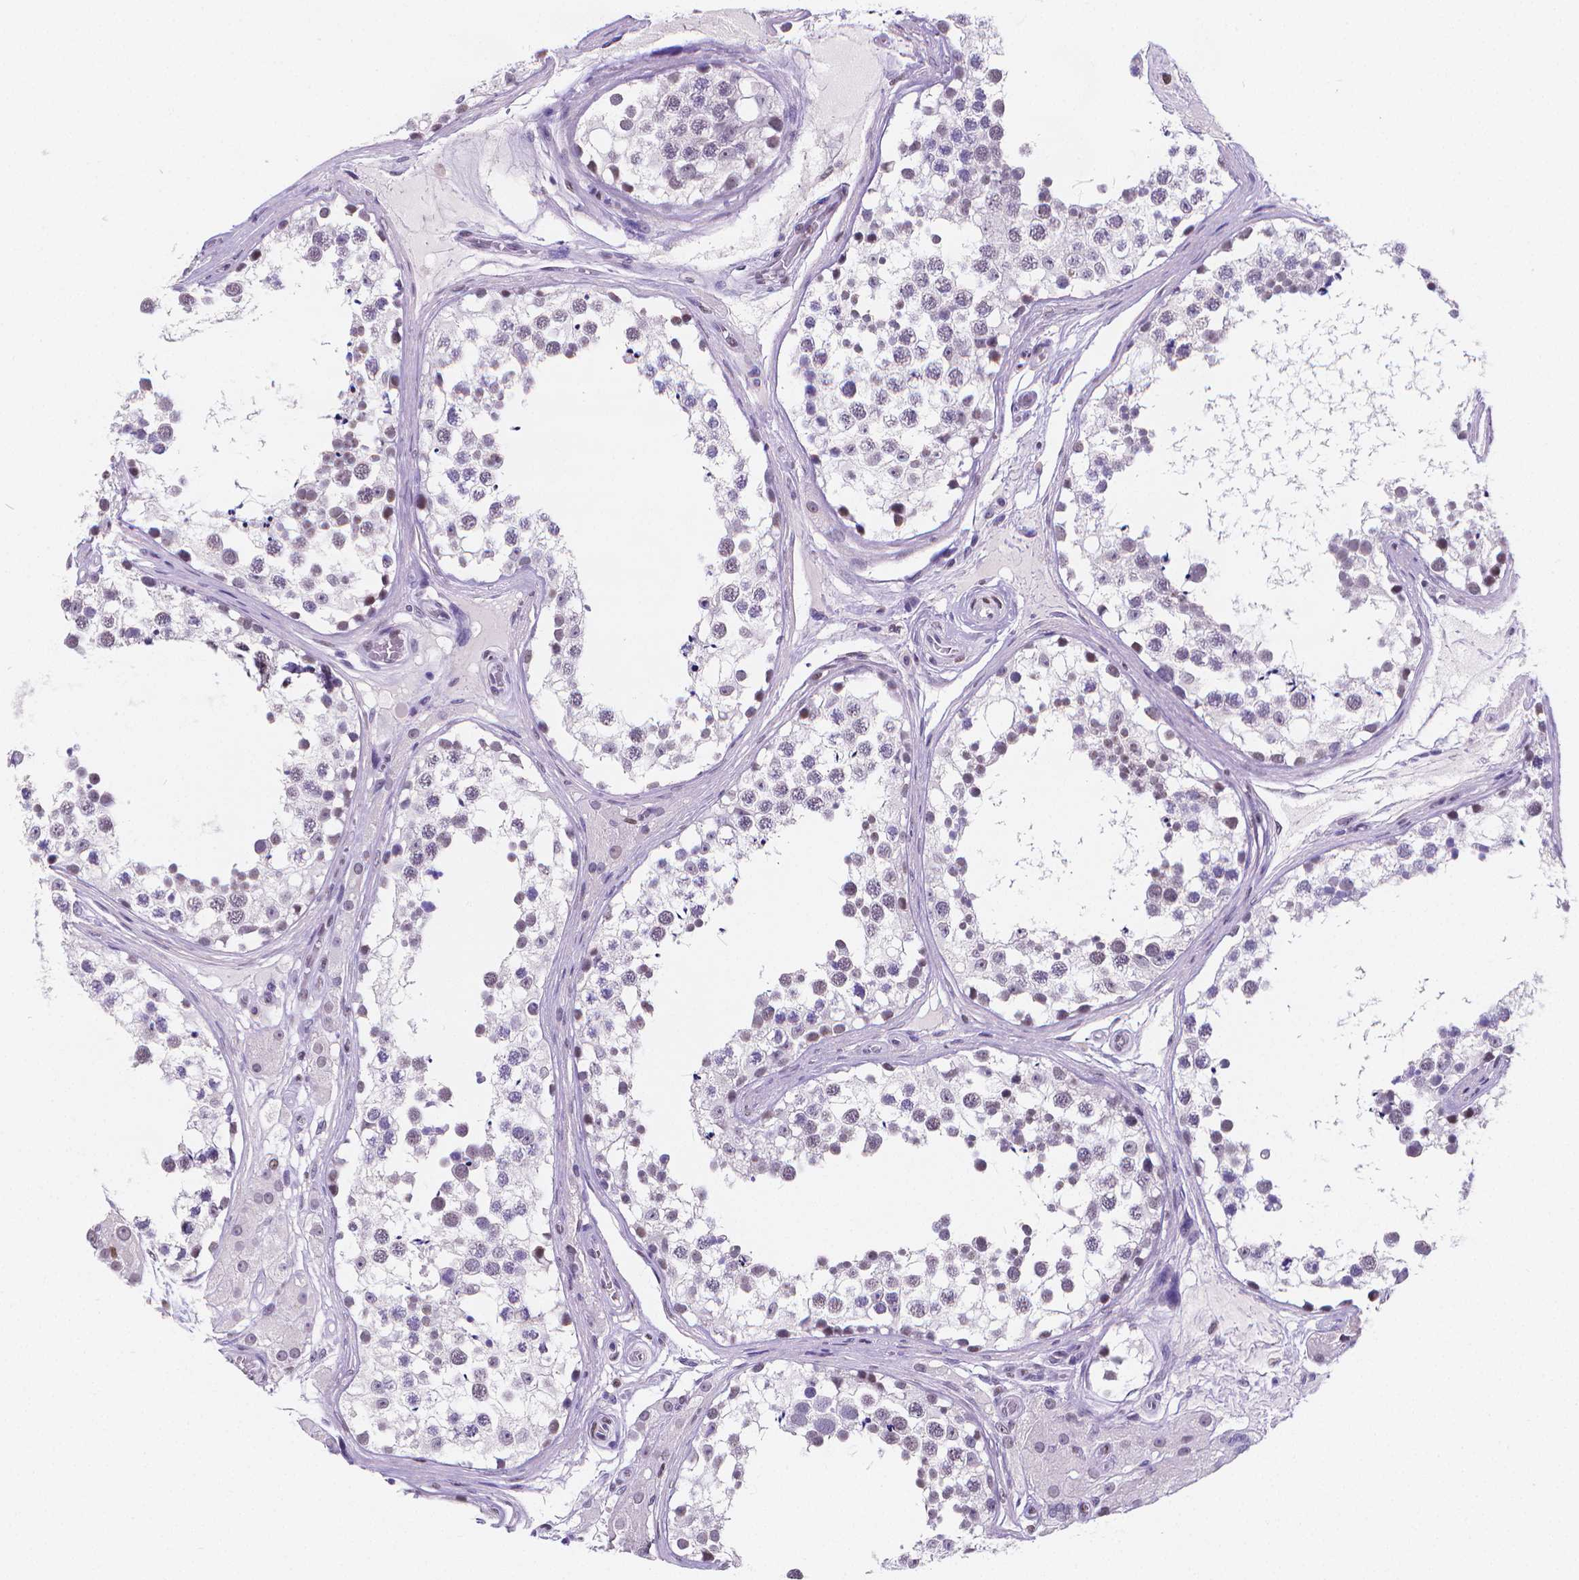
{"staining": {"intensity": "negative", "quantity": "none", "location": "none"}, "tissue": "testis", "cell_type": "Cells in seminiferous ducts", "image_type": "normal", "snomed": [{"axis": "morphology", "description": "Normal tissue, NOS"}, {"axis": "morphology", "description": "Seminoma, NOS"}, {"axis": "topography", "description": "Testis"}], "caption": "A high-resolution histopathology image shows immunohistochemistry staining of unremarkable testis, which reveals no significant expression in cells in seminiferous ducts.", "gene": "MEF2C", "patient": {"sex": "male", "age": 65}}